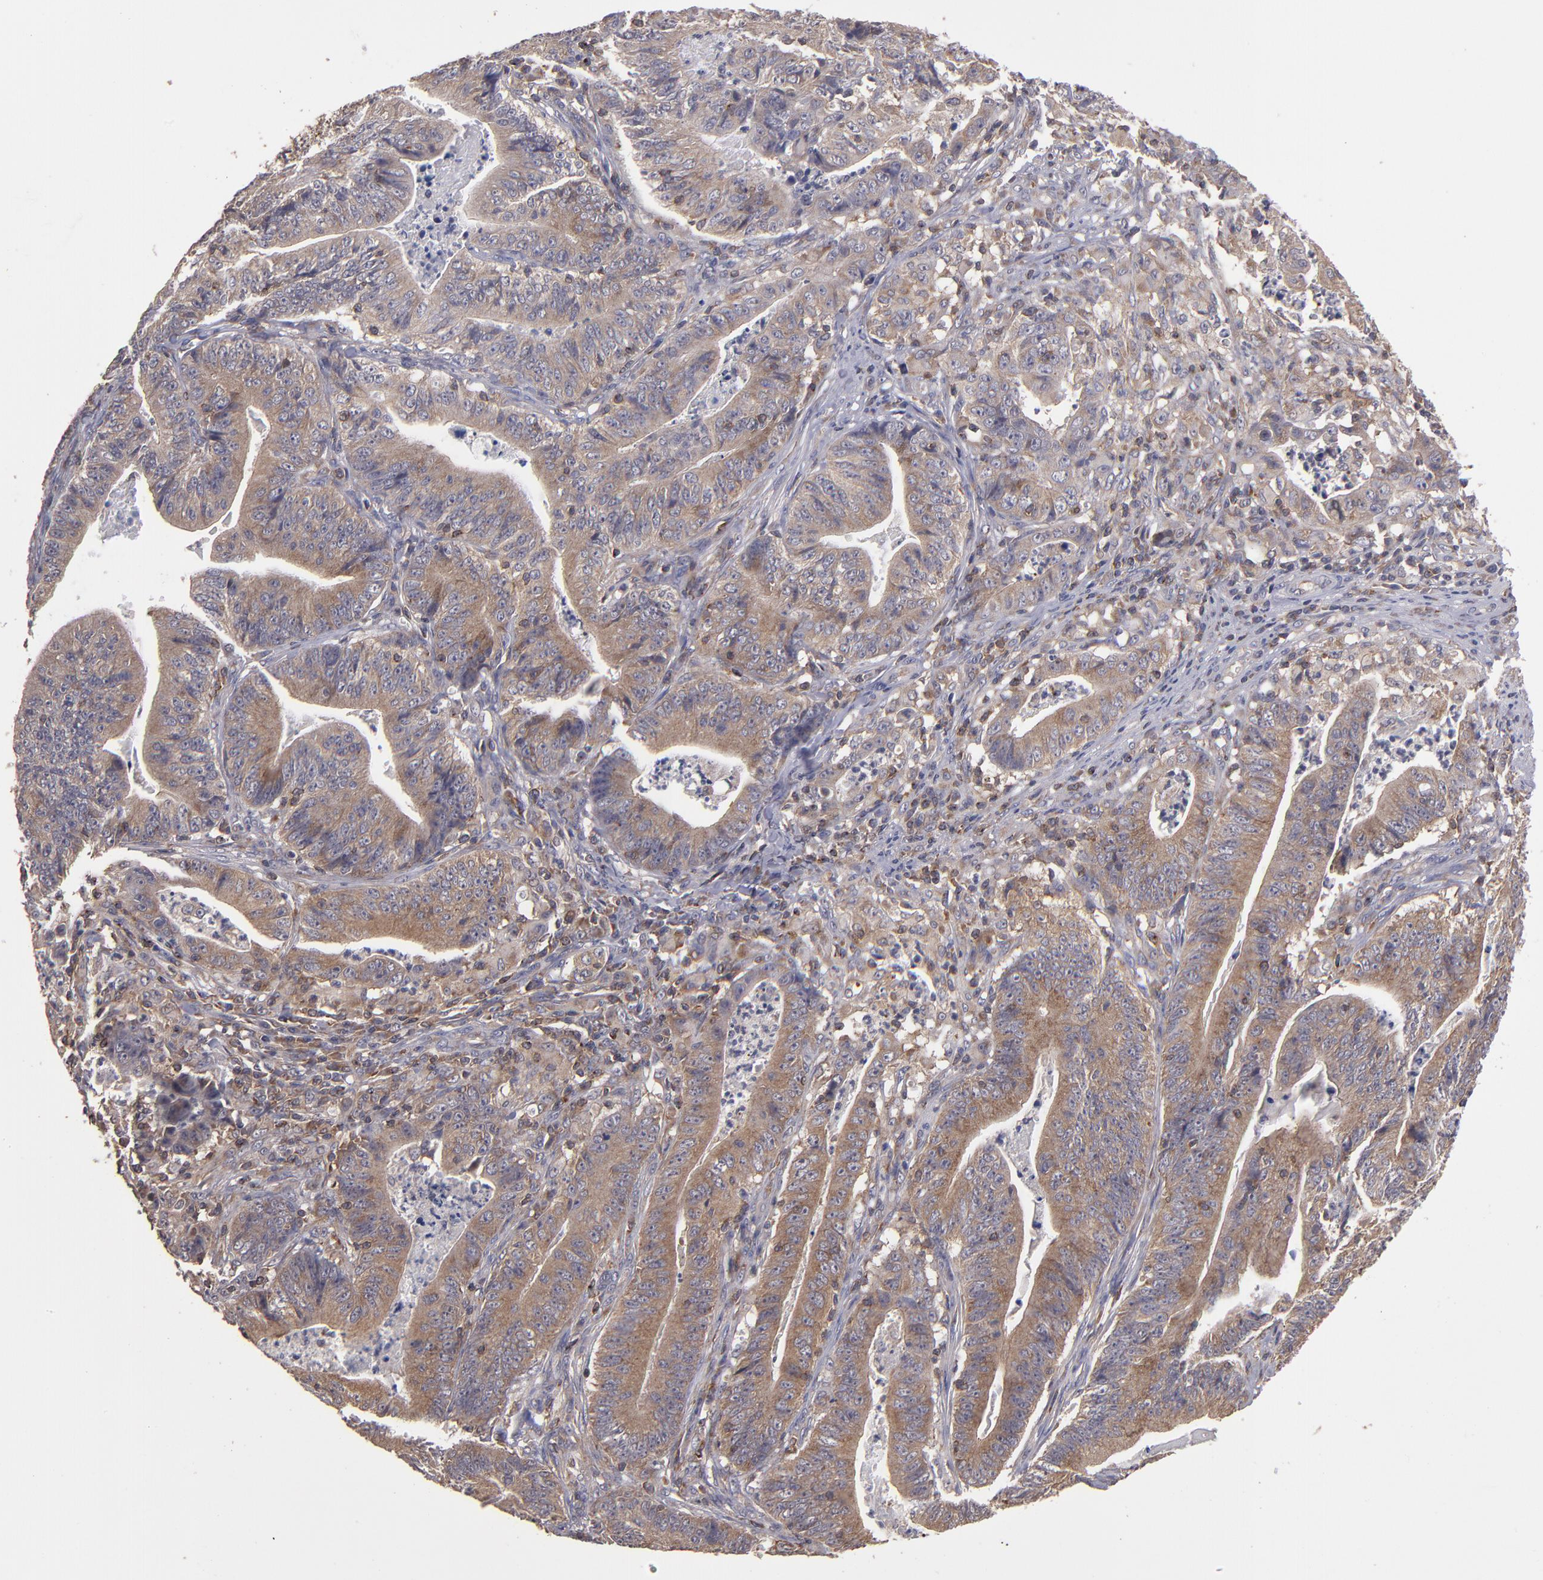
{"staining": {"intensity": "moderate", "quantity": ">75%", "location": "cytoplasmic/membranous"}, "tissue": "stomach cancer", "cell_type": "Tumor cells", "image_type": "cancer", "snomed": [{"axis": "morphology", "description": "Adenocarcinoma, NOS"}, {"axis": "topography", "description": "Stomach, lower"}], "caption": "Immunohistochemistry staining of adenocarcinoma (stomach), which reveals medium levels of moderate cytoplasmic/membranous staining in approximately >75% of tumor cells indicating moderate cytoplasmic/membranous protein expression. The staining was performed using DAB (brown) for protein detection and nuclei were counterstained in hematoxylin (blue).", "gene": "NF2", "patient": {"sex": "female", "age": 86}}